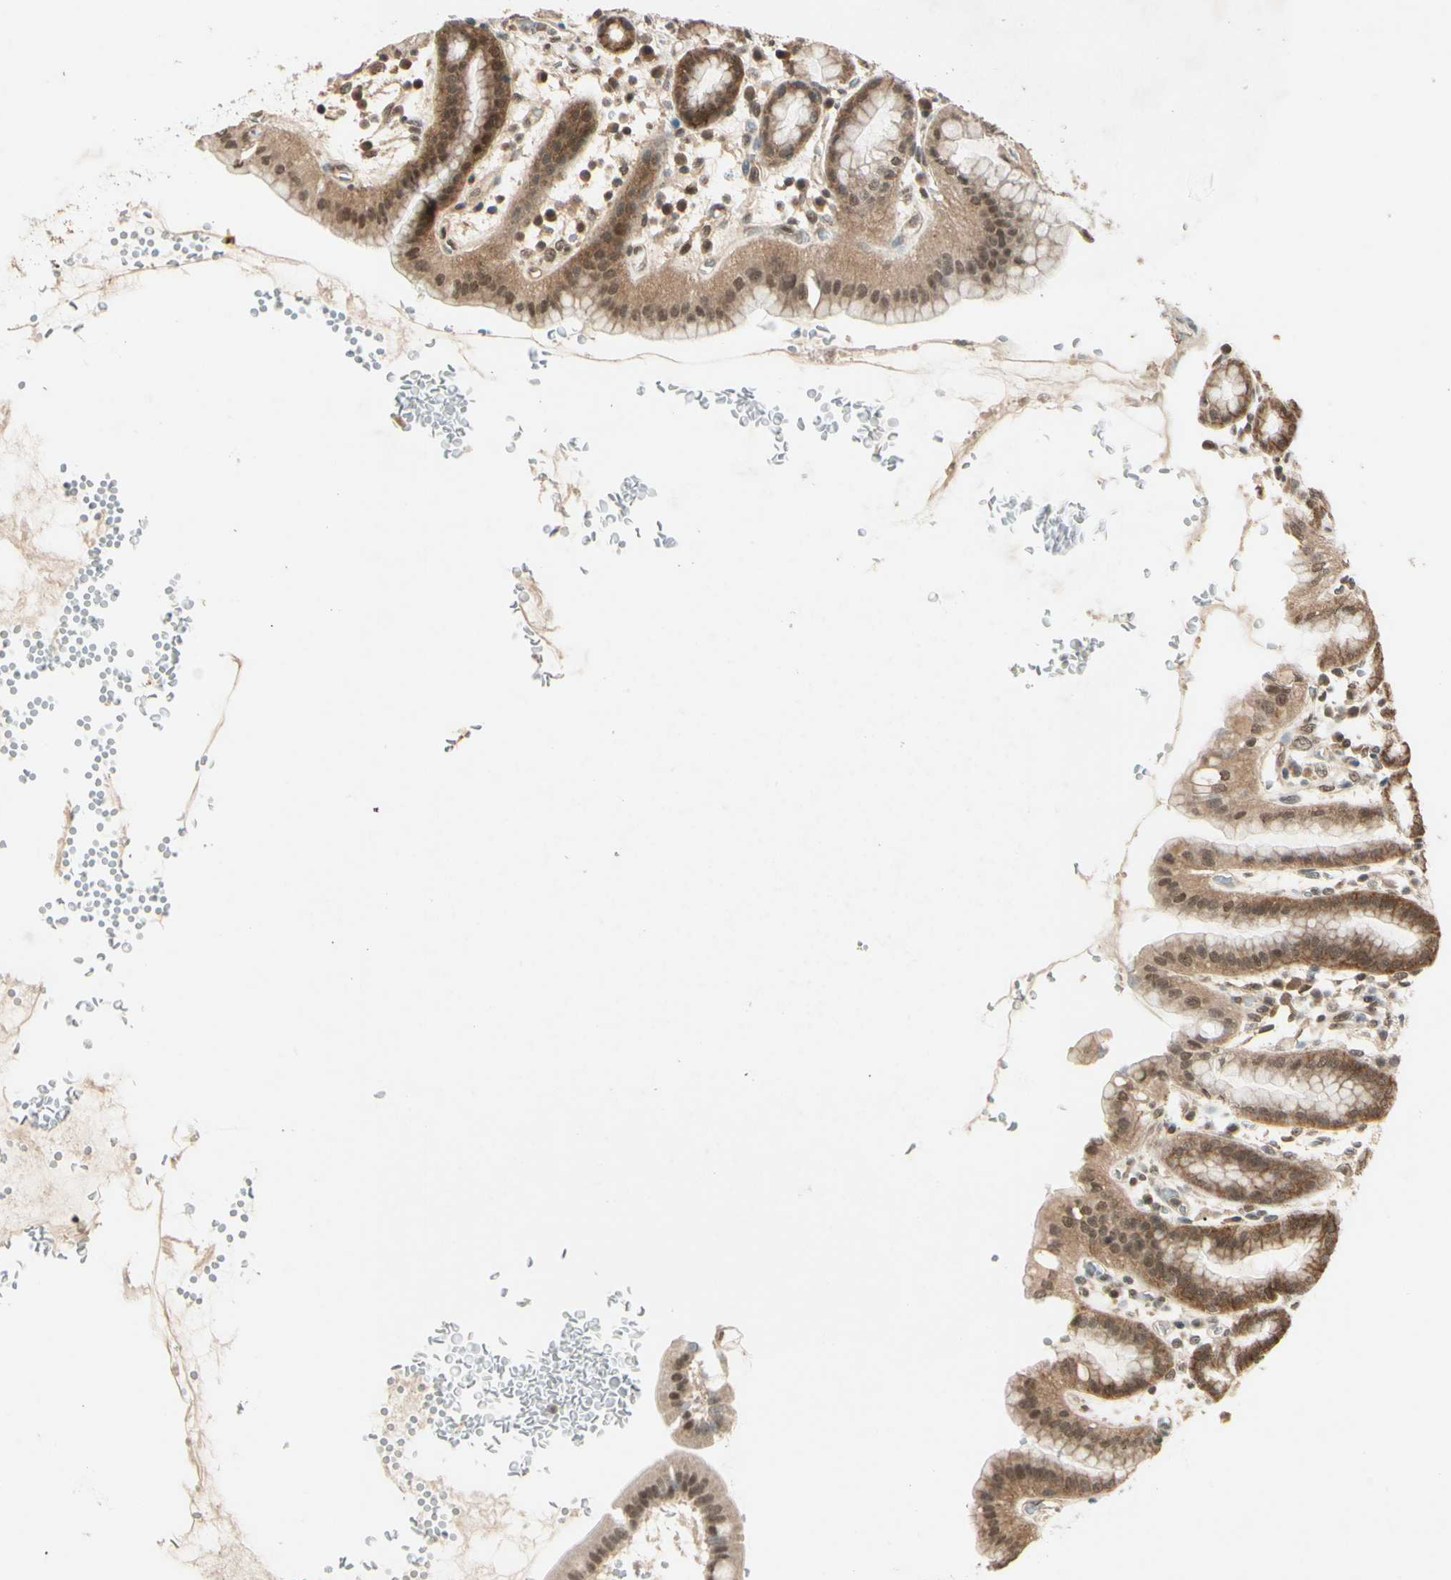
{"staining": {"intensity": "moderate", "quantity": ">75%", "location": "cytoplasmic/membranous,nuclear"}, "tissue": "stomach", "cell_type": "Glandular cells", "image_type": "normal", "snomed": [{"axis": "morphology", "description": "Normal tissue, NOS"}, {"axis": "topography", "description": "Stomach, upper"}], "caption": "Immunohistochemistry (IHC) photomicrograph of normal stomach: stomach stained using immunohistochemistry reveals medium levels of moderate protein expression localized specifically in the cytoplasmic/membranous,nuclear of glandular cells, appearing as a cytoplasmic/membranous,nuclear brown color.", "gene": "ZSCAN12", "patient": {"sex": "male", "age": 68}}